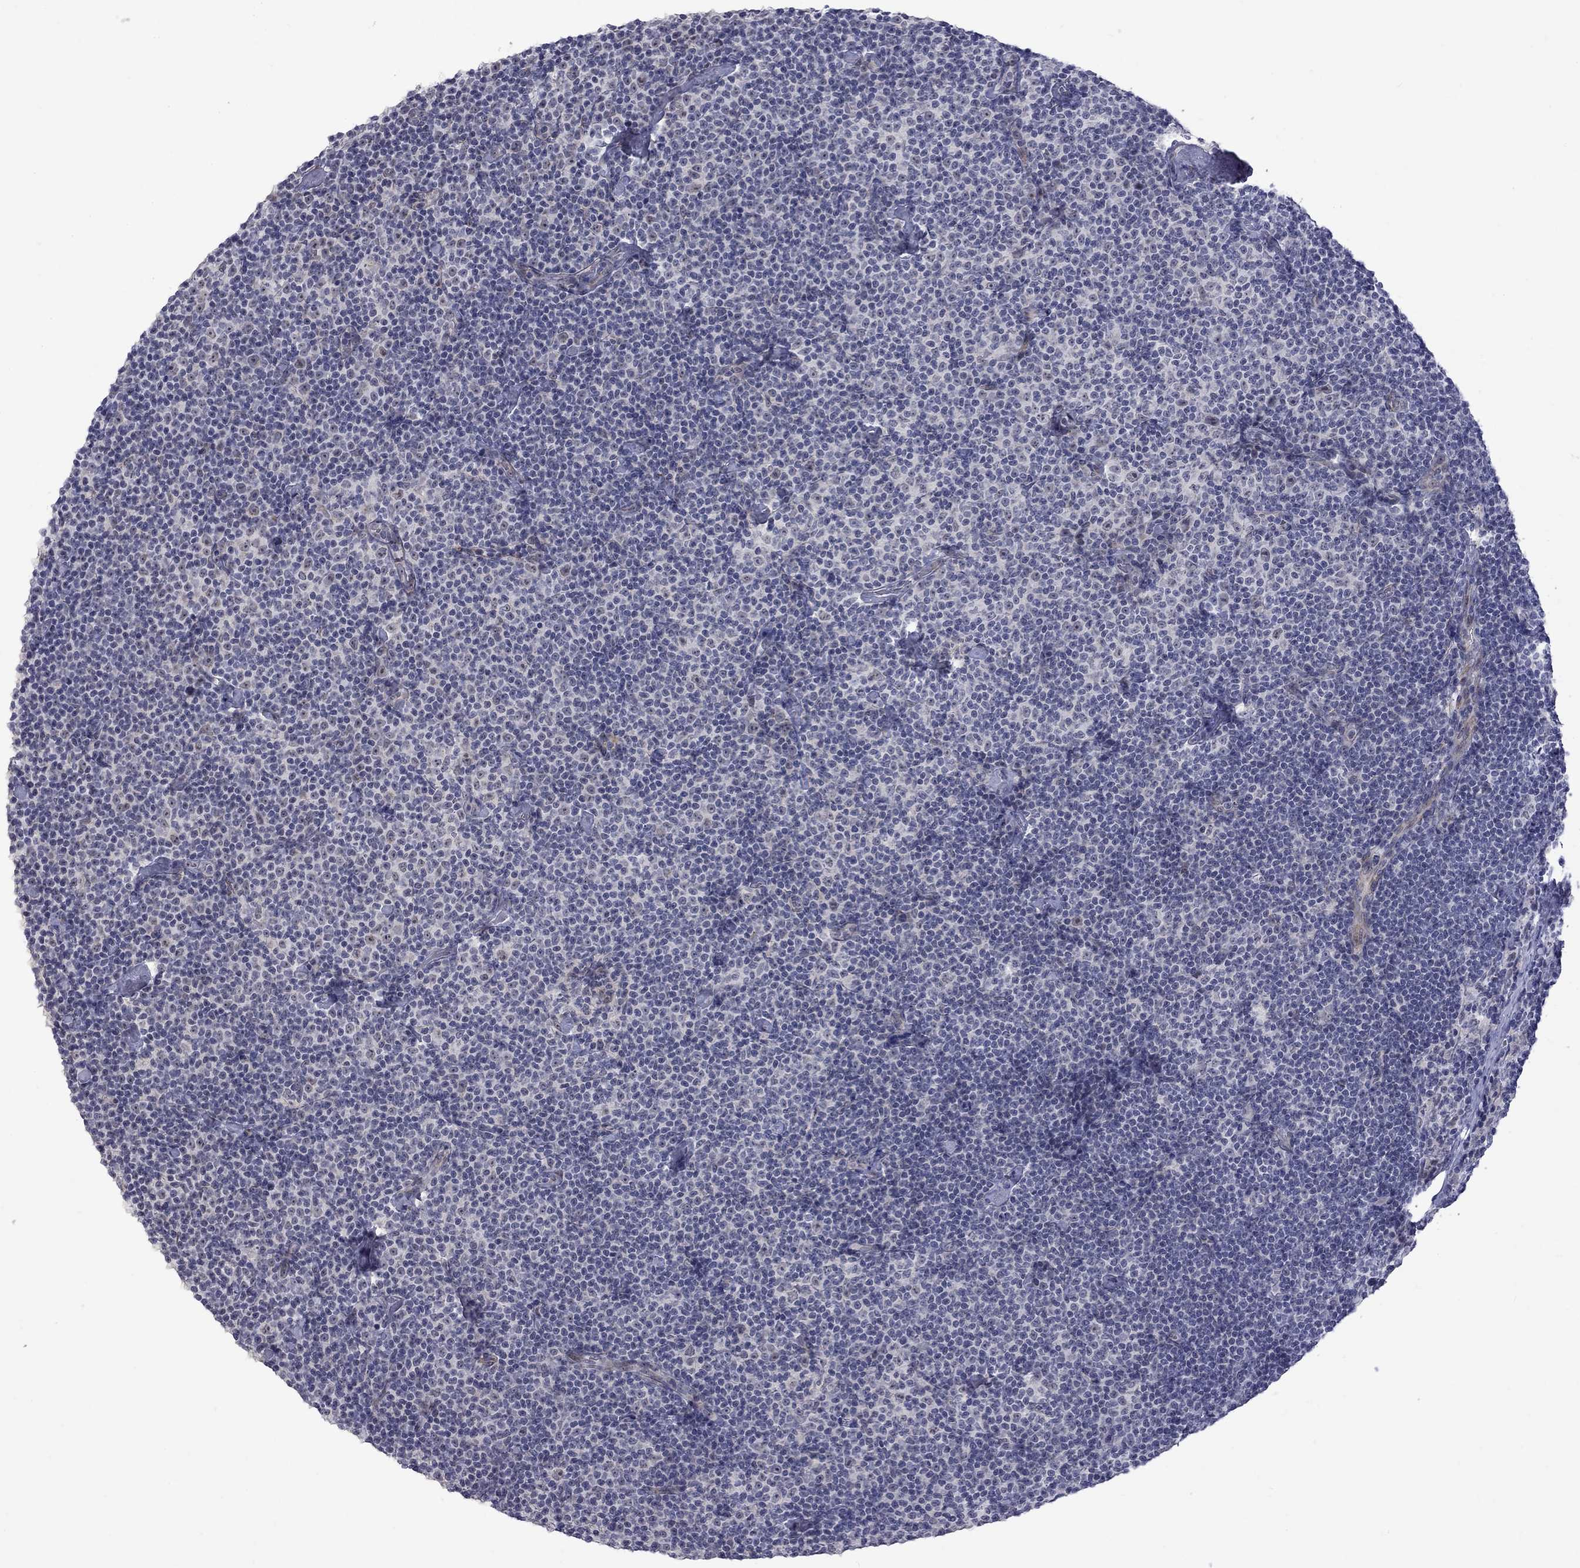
{"staining": {"intensity": "negative", "quantity": "none", "location": "none"}, "tissue": "lymphoma", "cell_type": "Tumor cells", "image_type": "cancer", "snomed": [{"axis": "morphology", "description": "Malignant lymphoma, non-Hodgkin's type, Low grade"}, {"axis": "topography", "description": "Lymph node"}], "caption": "The micrograph displays no significant expression in tumor cells of malignant lymphoma, non-Hodgkin's type (low-grade).", "gene": "GSG1L", "patient": {"sex": "male", "age": 81}}